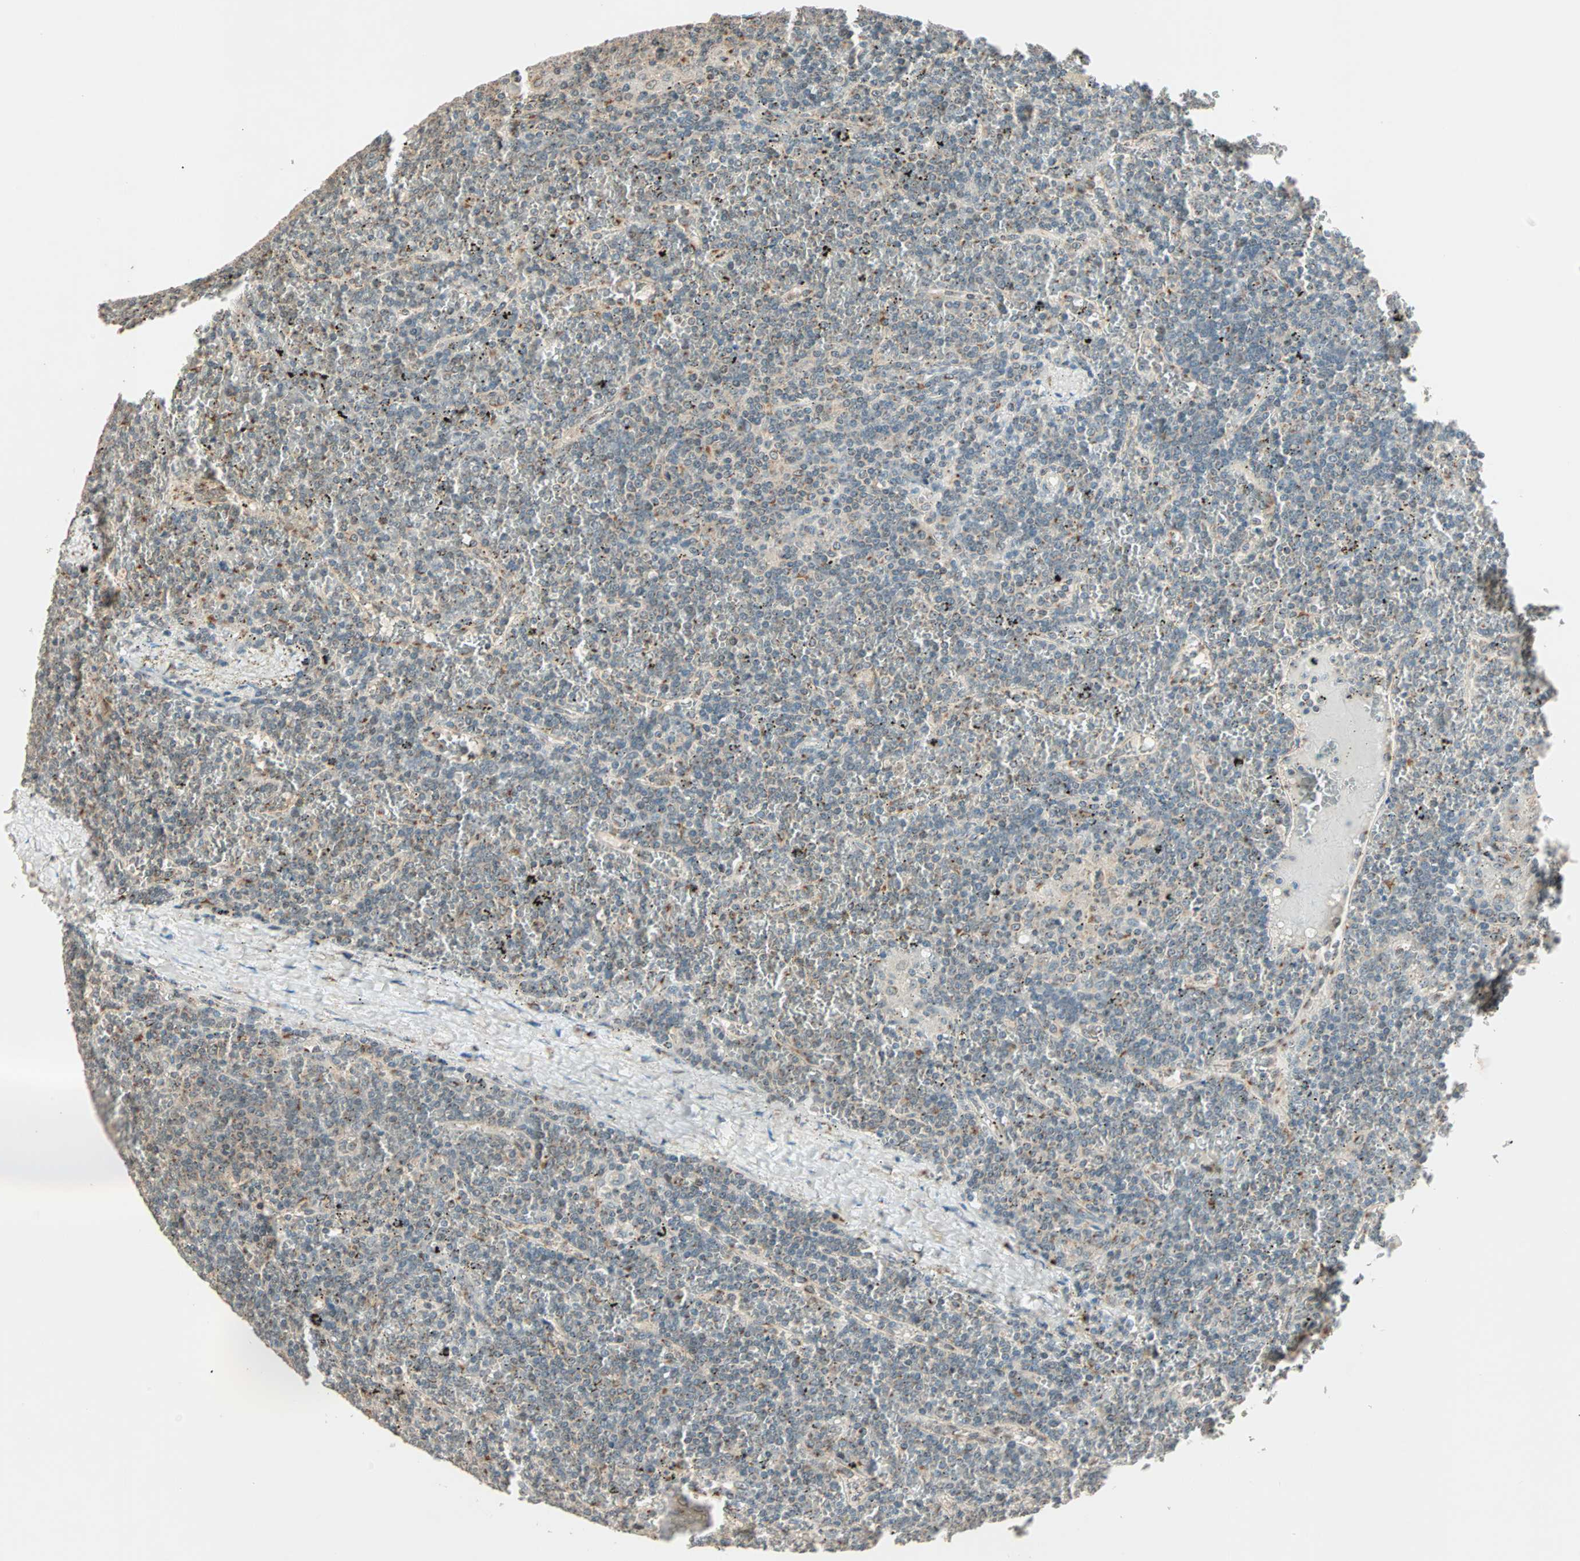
{"staining": {"intensity": "weak", "quantity": "25%-75%", "location": "cytoplasmic/membranous"}, "tissue": "lymphoma", "cell_type": "Tumor cells", "image_type": "cancer", "snomed": [{"axis": "morphology", "description": "Malignant lymphoma, non-Hodgkin's type, Low grade"}, {"axis": "topography", "description": "Spleen"}], "caption": "Immunohistochemistry (IHC) micrograph of neoplastic tissue: lymphoma stained using IHC displays low levels of weak protein expression localized specifically in the cytoplasmic/membranous of tumor cells, appearing as a cytoplasmic/membranous brown color.", "gene": "PRDM2", "patient": {"sex": "female", "age": 19}}